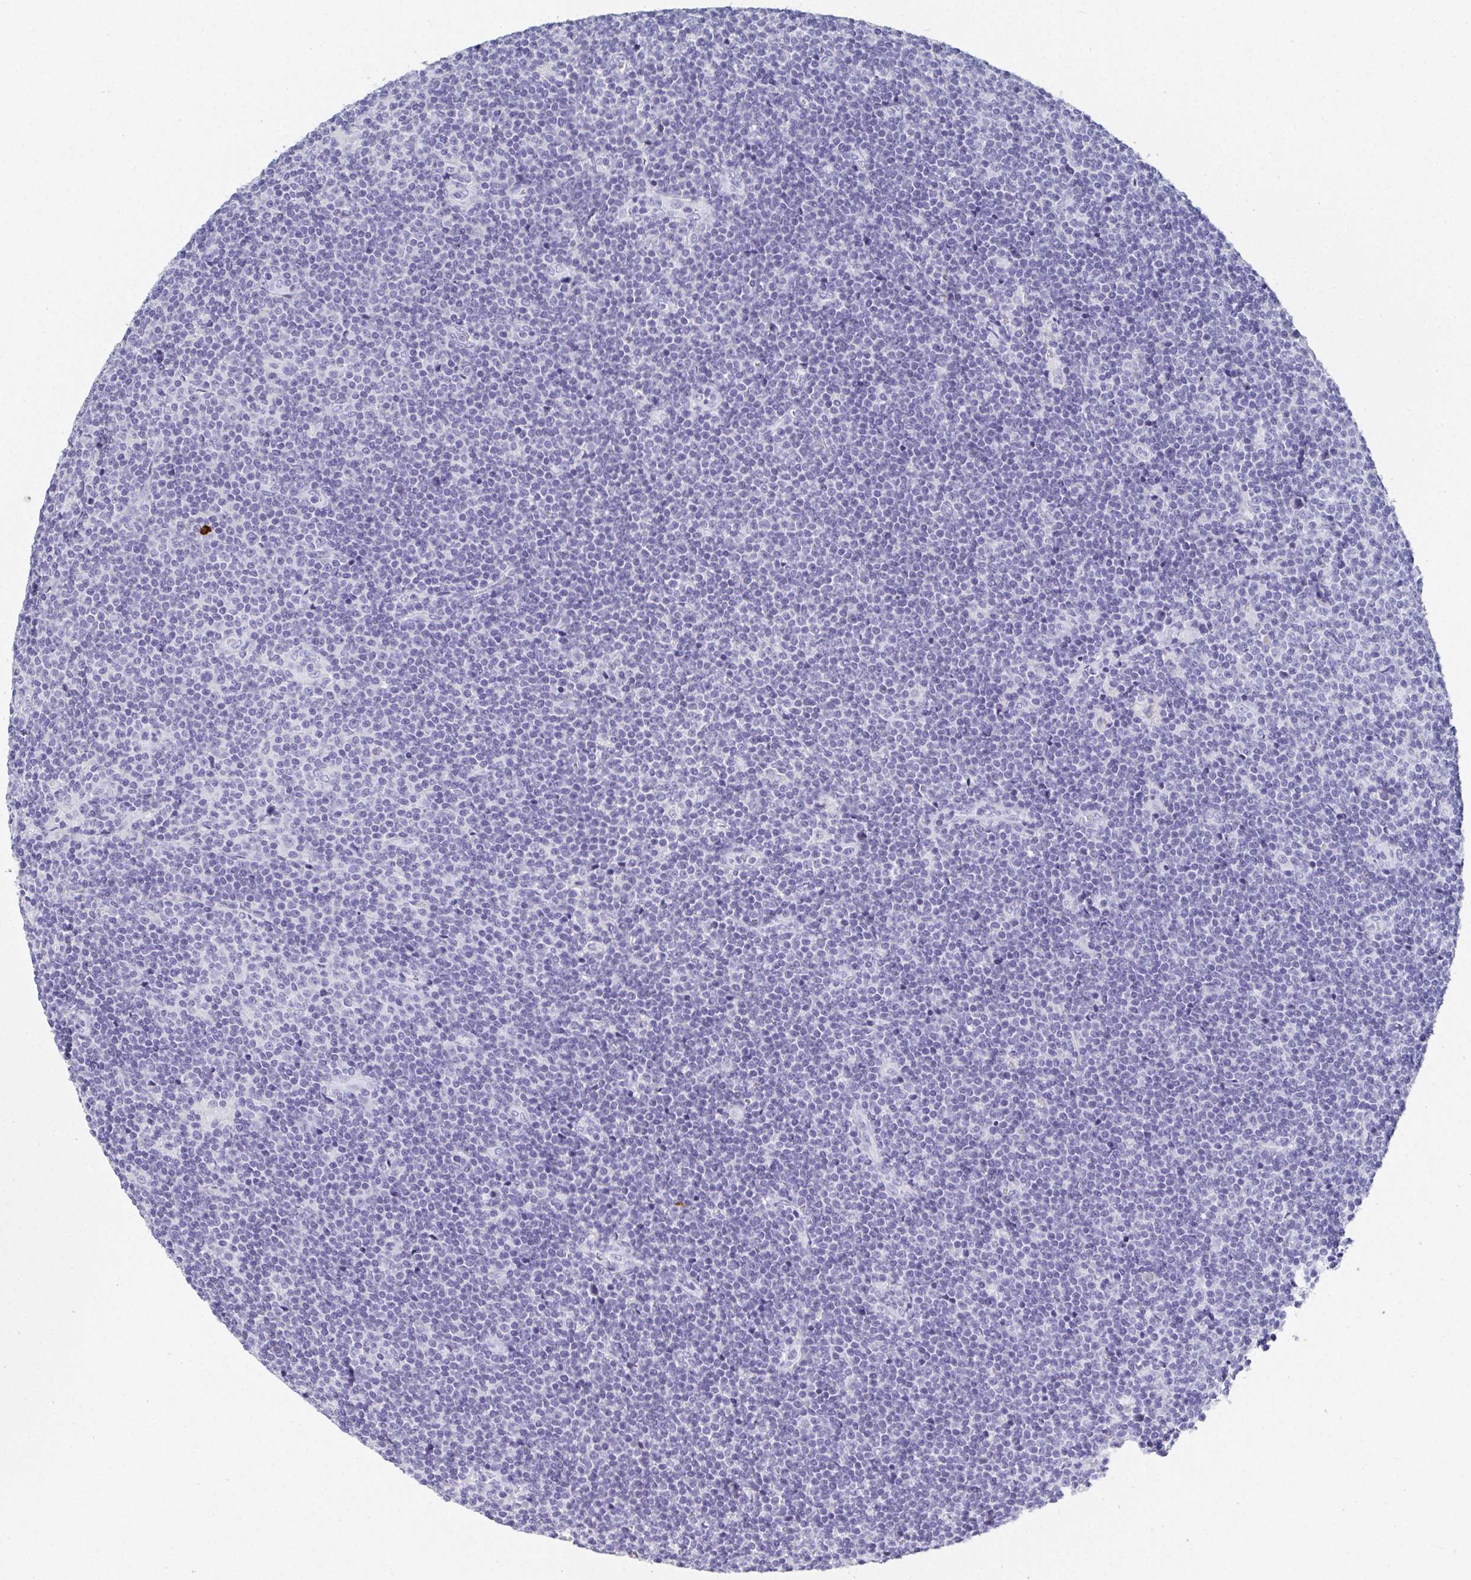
{"staining": {"intensity": "negative", "quantity": "none", "location": "none"}, "tissue": "lymphoma", "cell_type": "Tumor cells", "image_type": "cancer", "snomed": [{"axis": "morphology", "description": "Malignant lymphoma, non-Hodgkin's type, Low grade"}, {"axis": "topography", "description": "Lymph node"}], "caption": "High power microscopy micrograph of an immunohistochemistry micrograph of lymphoma, revealing no significant expression in tumor cells.", "gene": "GRIA1", "patient": {"sex": "male", "age": 48}}